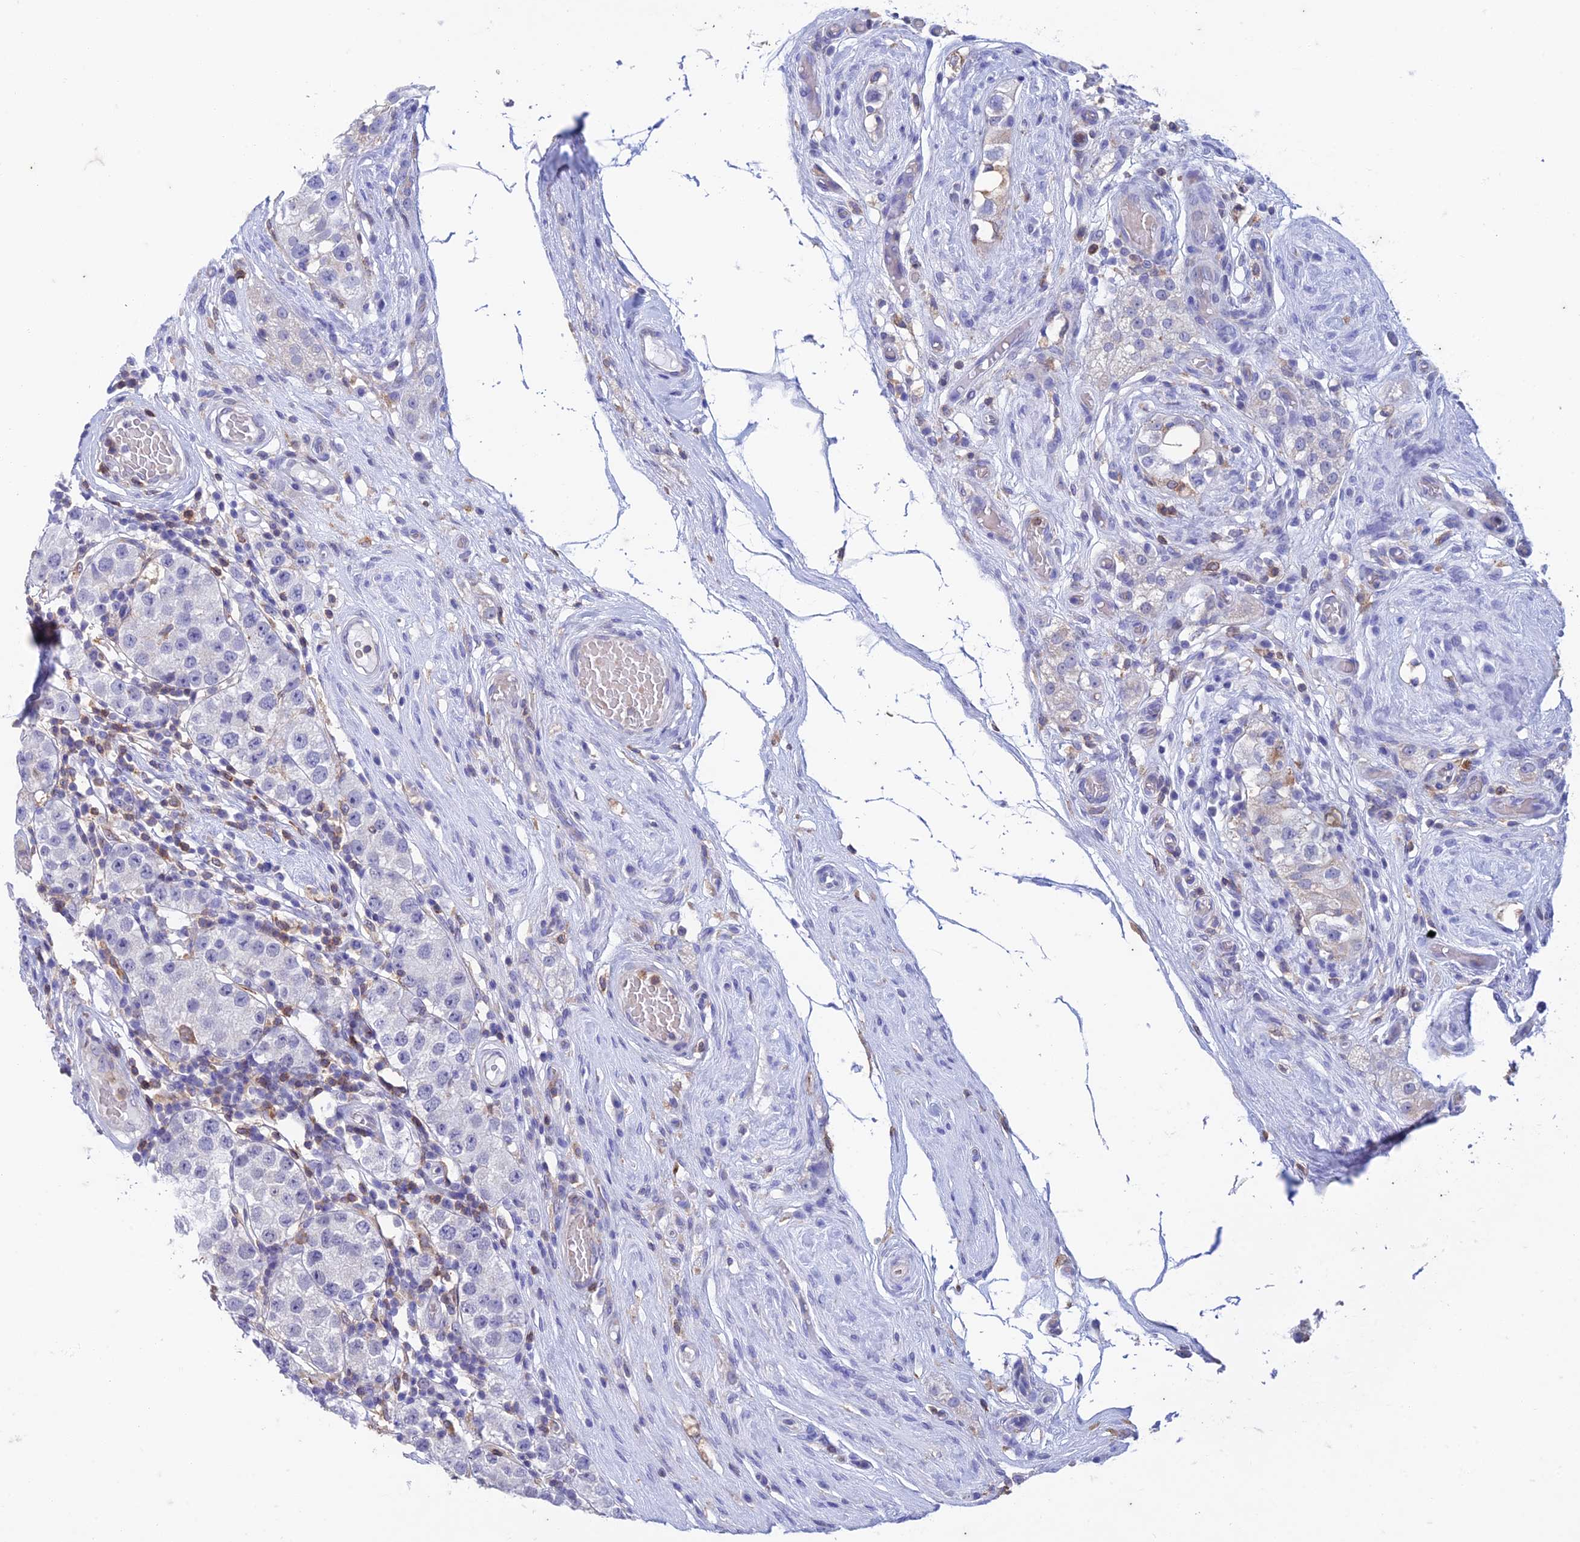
{"staining": {"intensity": "negative", "quantity": "none", "location": "none"}, "tissue": "testis cancer", "cell_type": "Tumor cells", "image_type": "cancer", "snomed": [{"axis": "morphology", "description": "Seminoma, NOS"}, {"axis": "topography", "description": "Testis"}], "caption": "High magnification brightfield microscopy of testis seminoma stained with DAB (3,3'-diaminobenzidine) (brown) and counterstained with hematoxylin (blue): tumor cells show no significant staining. Nuclei are stained in blue.", "gene": "FGF7", "patient": {"sex": "male", "age": 34}}